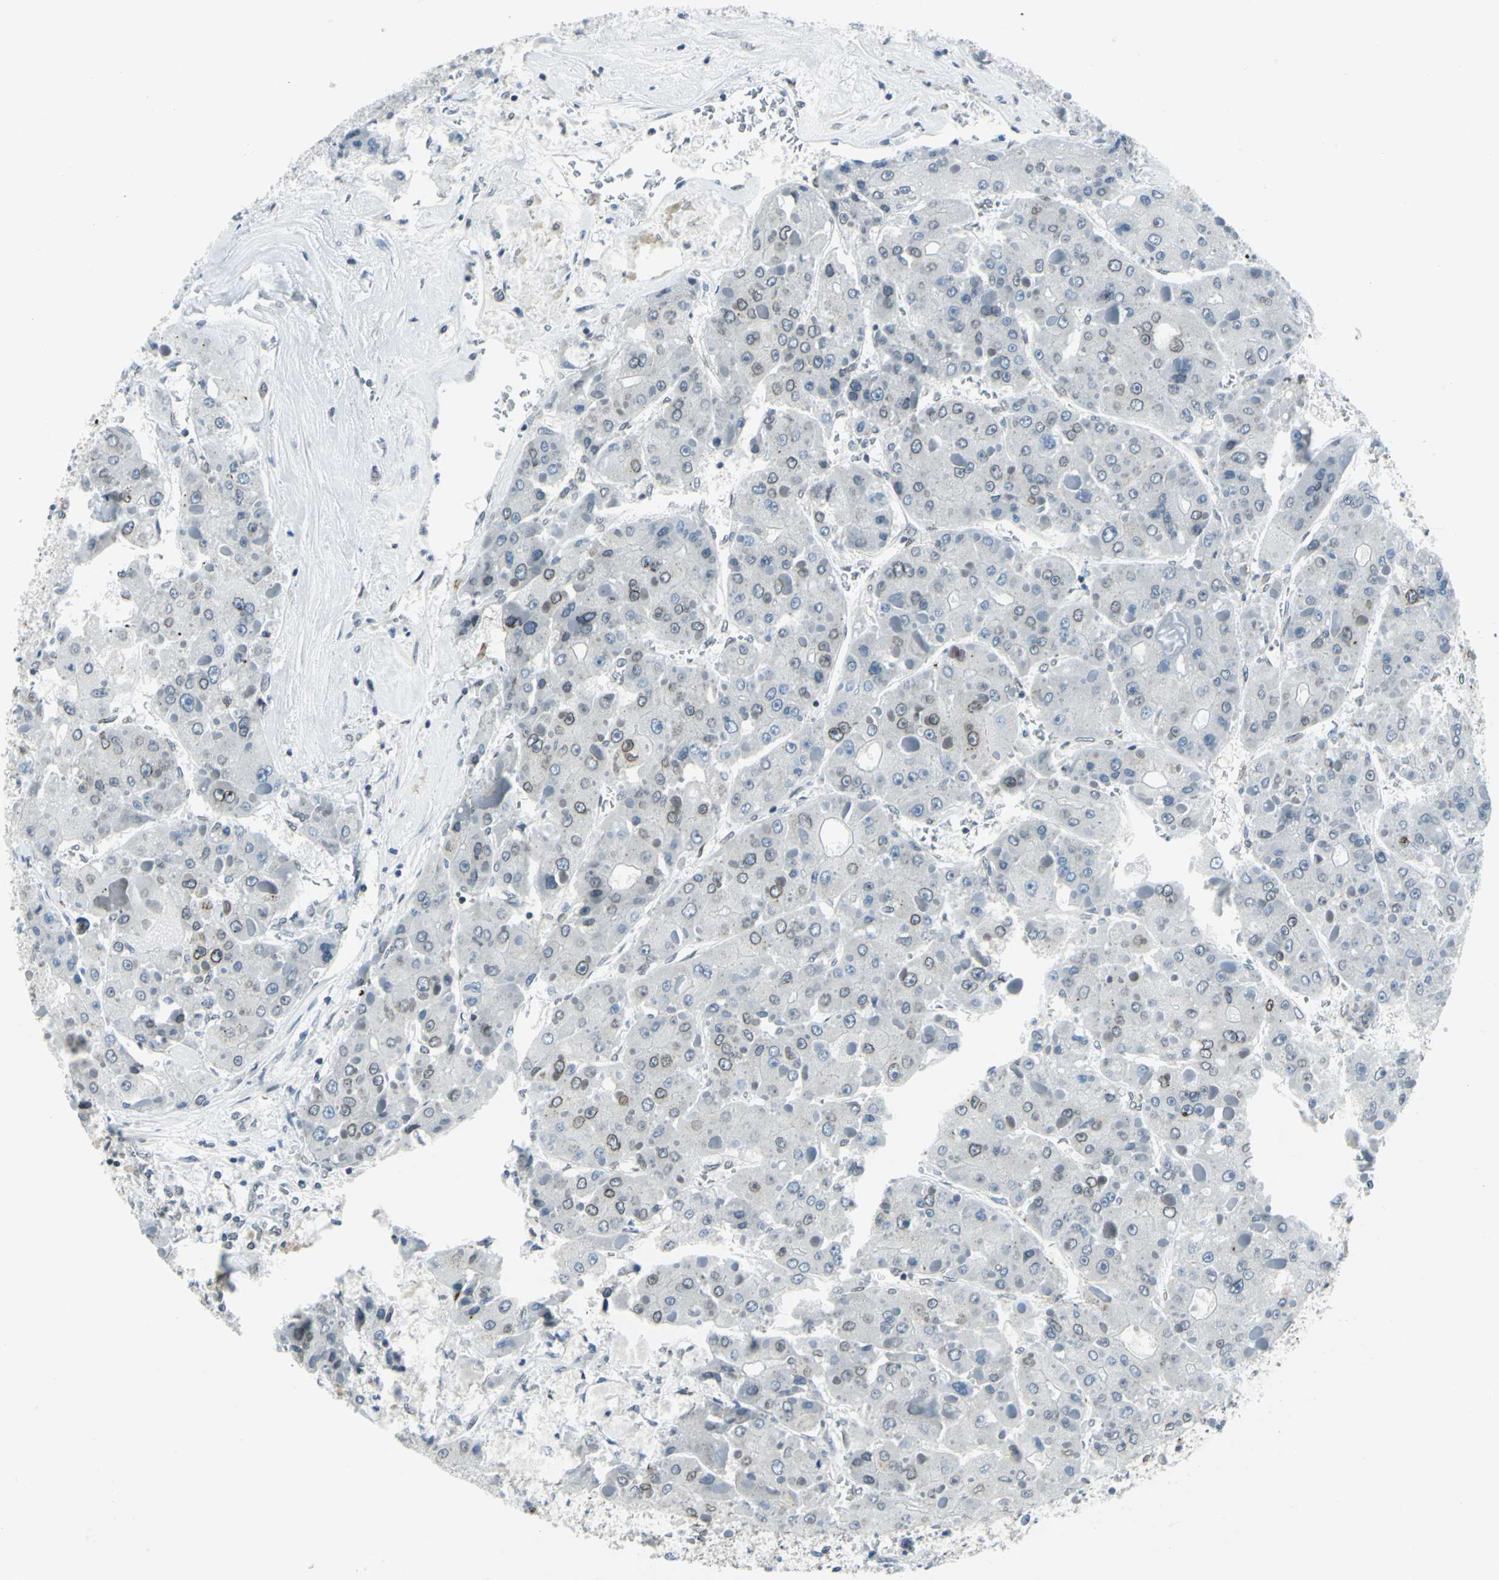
{"staining": {"intensity": "weak", "quantity": "<25%", "location": "cytoplasmic/membranous,nuclear"}, "tissue": "liver cancer", "cell_type": "Tumor cells", "image_type": "cancer", "snomed": [{"axis": "morphology", "description": "Carcinoma, Hepatocellular, NOS"}, {"axis": "topography", "description": "Liver"}], "caption": "A micrograph of human liver cancer is negative for staining in tumor cells. Brightfield microscopy of immunohistochemistry stained with DAB (brown) and hematoxylin (blue), captured at high magnification.", "gene": "SNUPN", "patient": {"sex": "female", "age": 73}}